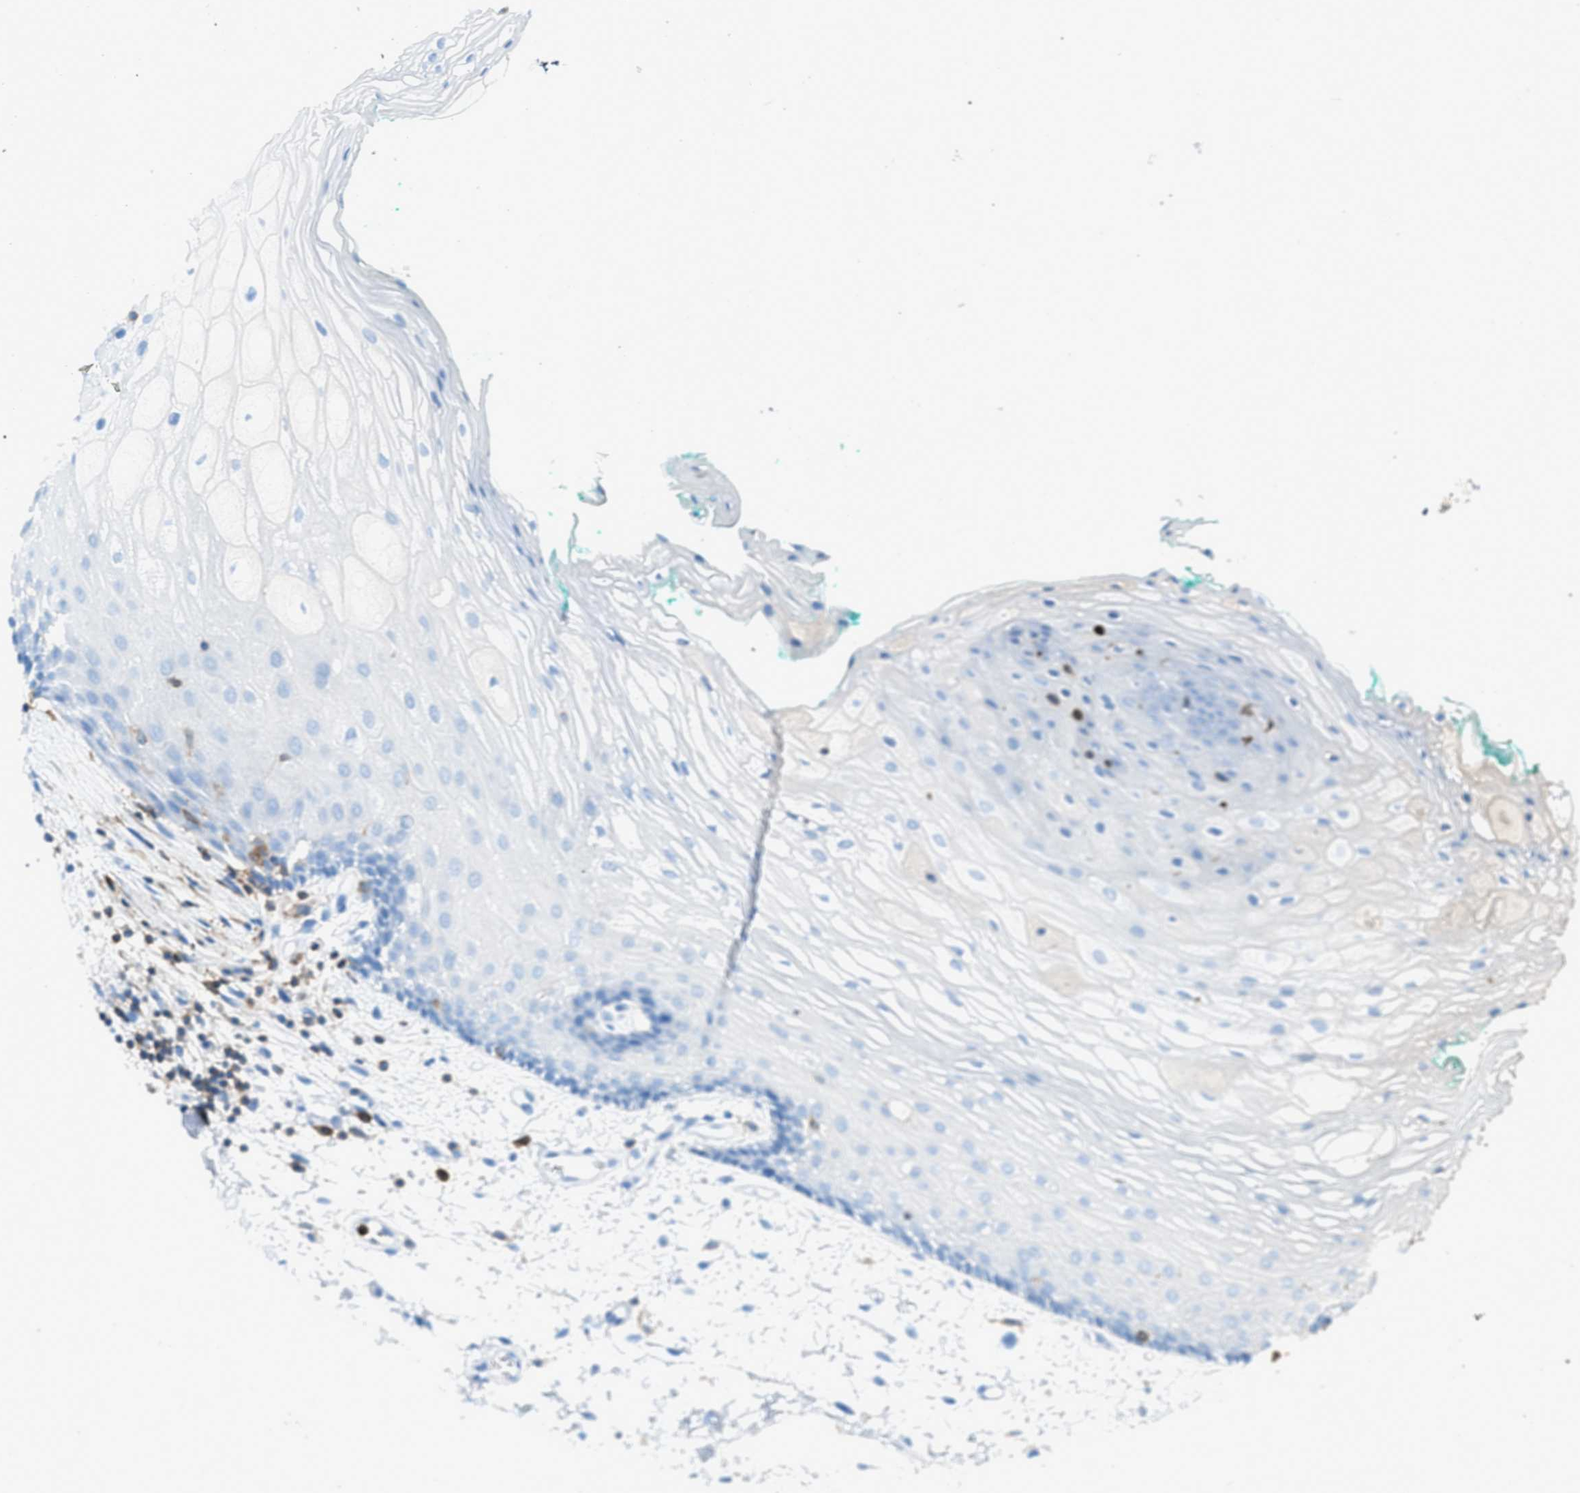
{"staining": {"intensity": "negative", "quantity": "none", "location": "none"}, "tissue": "oral mucosa", "cell_type": "Squamous epithelial cells", "image_type": "normal", "snomed": [{"axis": "morphology", "description": "Normal tissue, NOS"}, {"axis": "topography", "description": "Skeletal muscle"}, {"axis": "topography", "description": "Oral tissue"}, {"axis": "topography", "description": "Peripheral nerve tissue"}], "caption": "Squamous epithelial cells are negative for brown protein staining in unremarkable oral mucosa. (DAB immunohistochemistry (IHC), high magnification).", "gene": "ITGB2", "patient": {"sex": "female", "age": 84}}